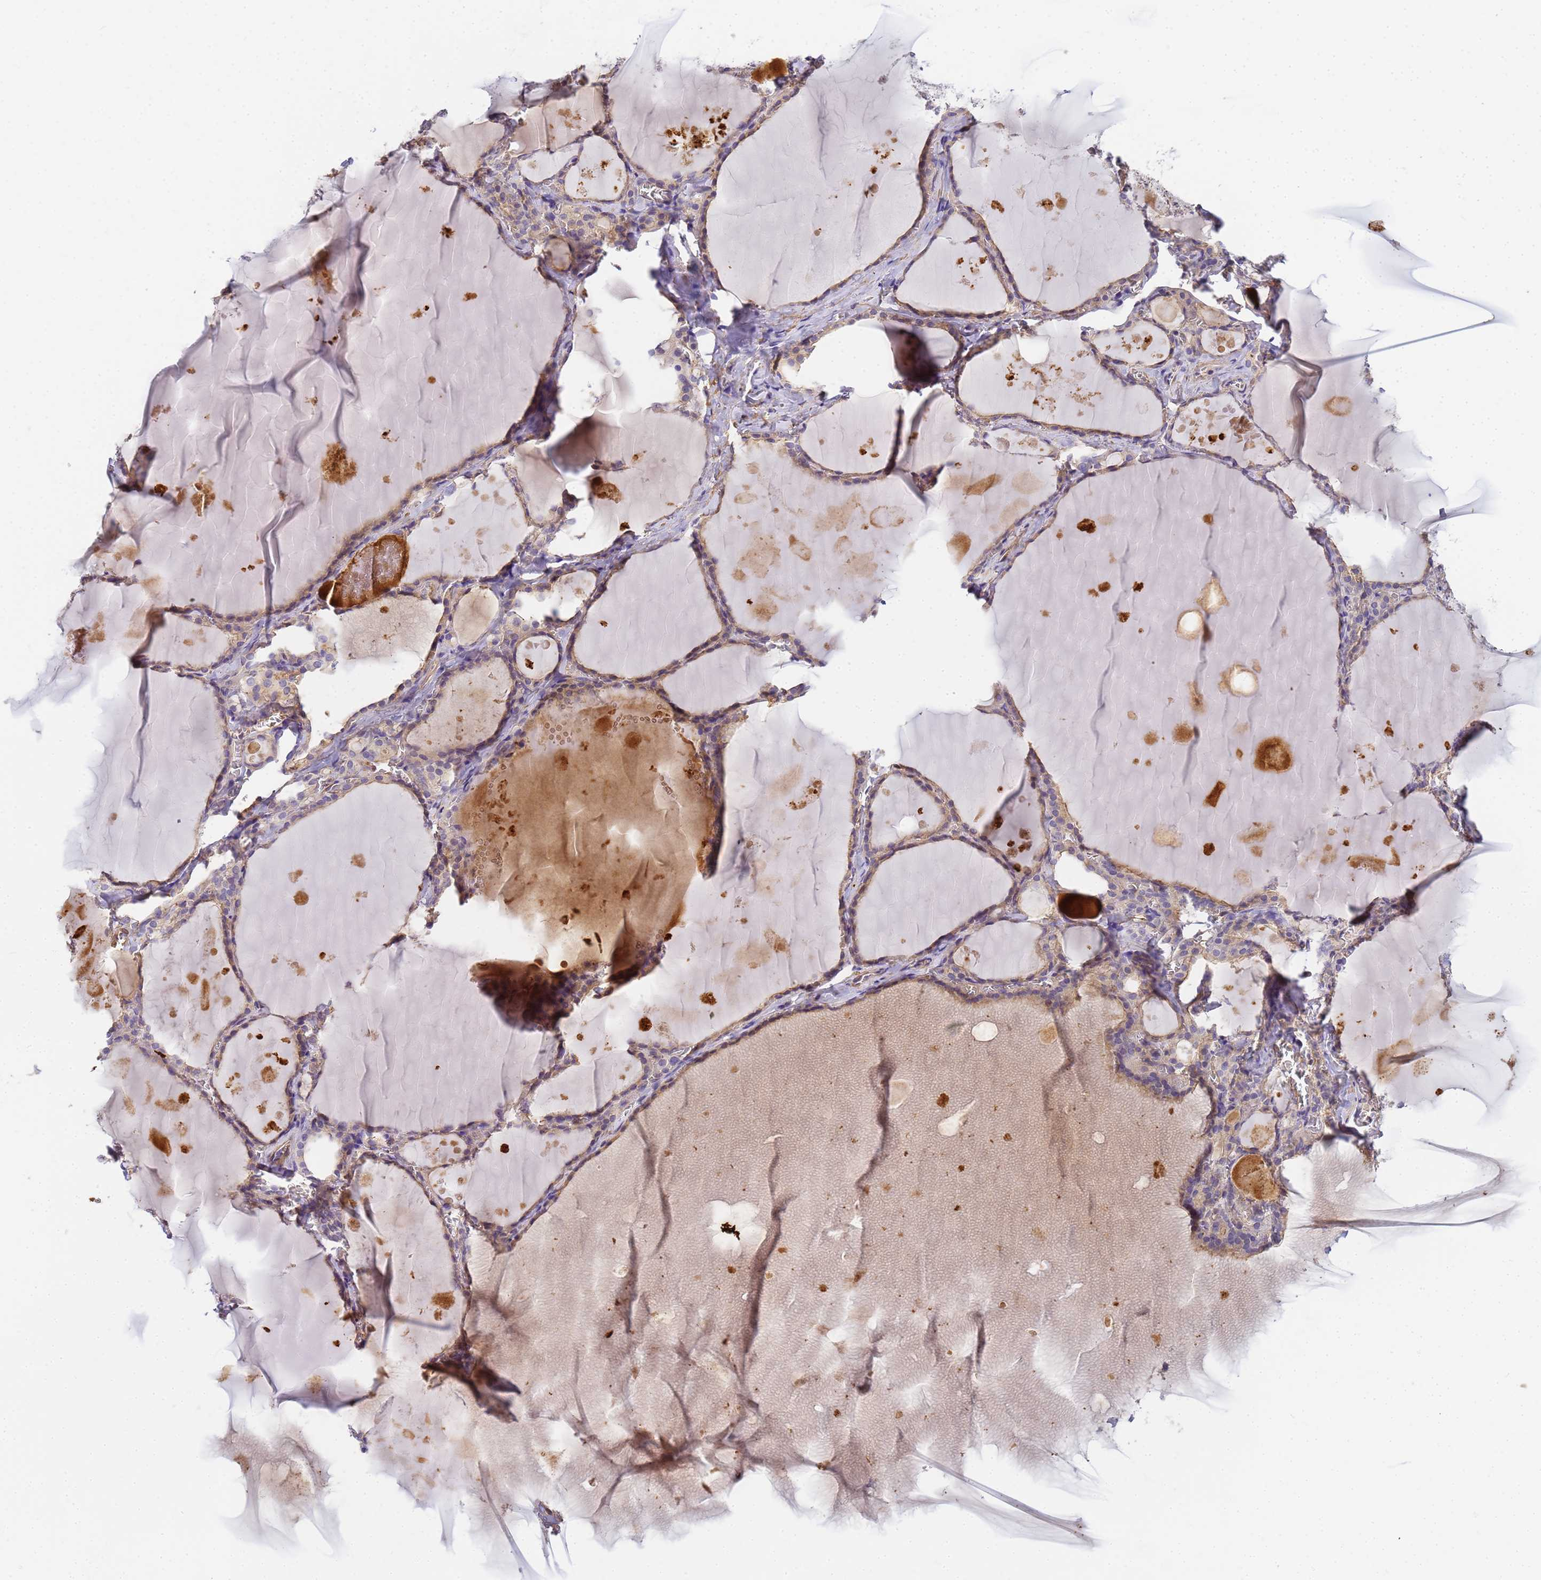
{"staining": {"intensity": "weak", "quantity": ">75%", "location": "cytoplasmic/membranous"}, "tissue": "thyroid gland", "cell_type": "Glandular cells", "image_type": "normal", "snomed": [{"axis": "morphology", "description": "Normal tissue, NOS"}, {"axis": "topography", "description": "Thyroid gland"}], "caption": "A brown stain shows weak cytoplasmic/membranous staining of a protein in glandular cells of benign human thyroid gland.", "gene": "MYL10", "patient": {"sex": "male", "age": 56}}